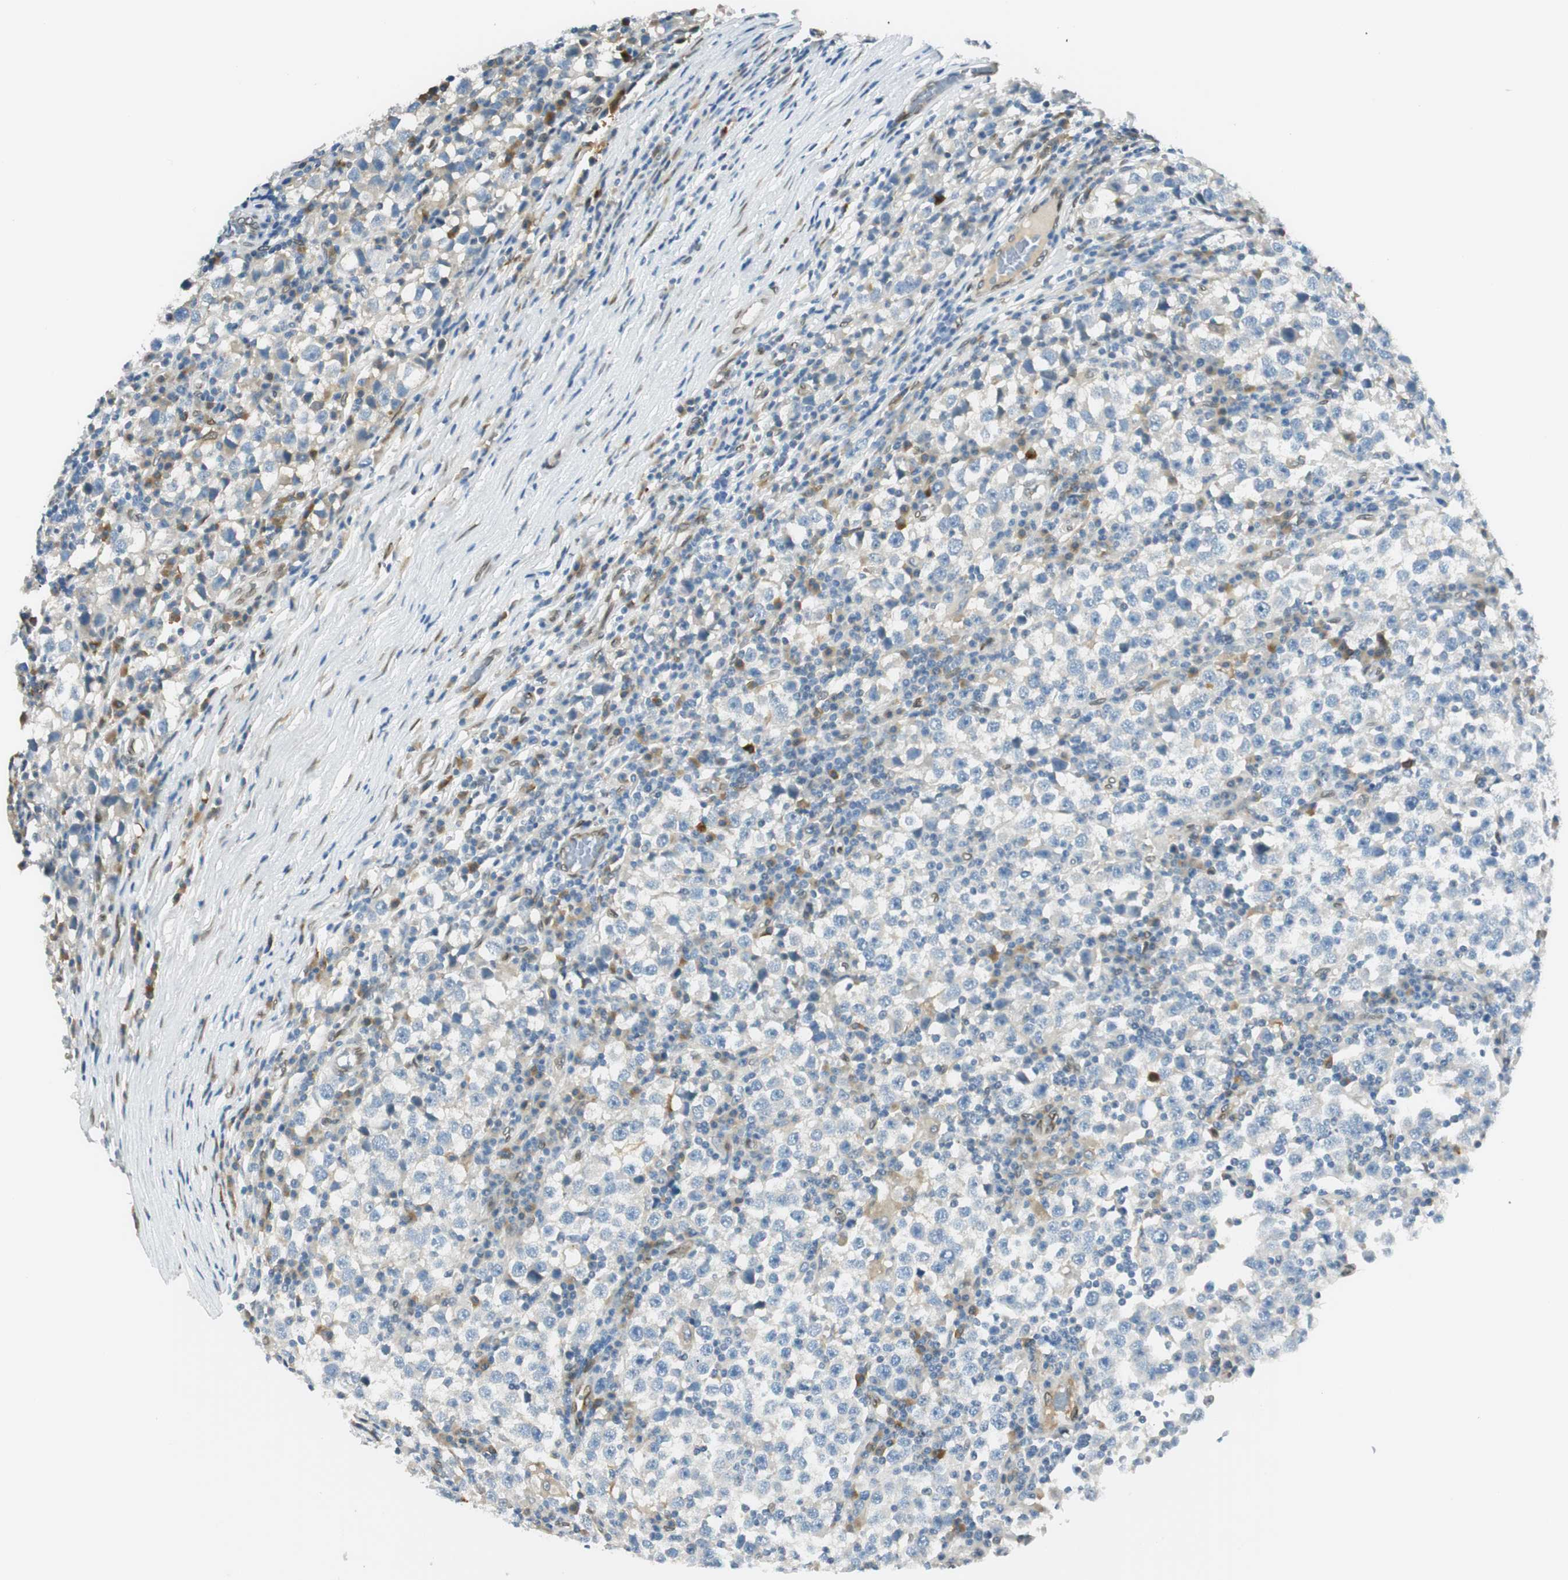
{"staining": {"intensity": "weak", "quantity": "<25%", "location": "cytoplasmic/membranous"}, "tissue": "testis cancer", "cell_type": "Tumor cells", "image_type": "cancer", "snomed": [{"axis": "morphology", "description": "Seminoma, NOS"}, {"axis": "topography", "description": "Testis"}], "caption": "This is an immunohistochemistry histopathology image of human testis seminoma. There is no expression in tumor cells.", "gene": "TMEM260", "patient": {"sex": "male", "age": 65}}